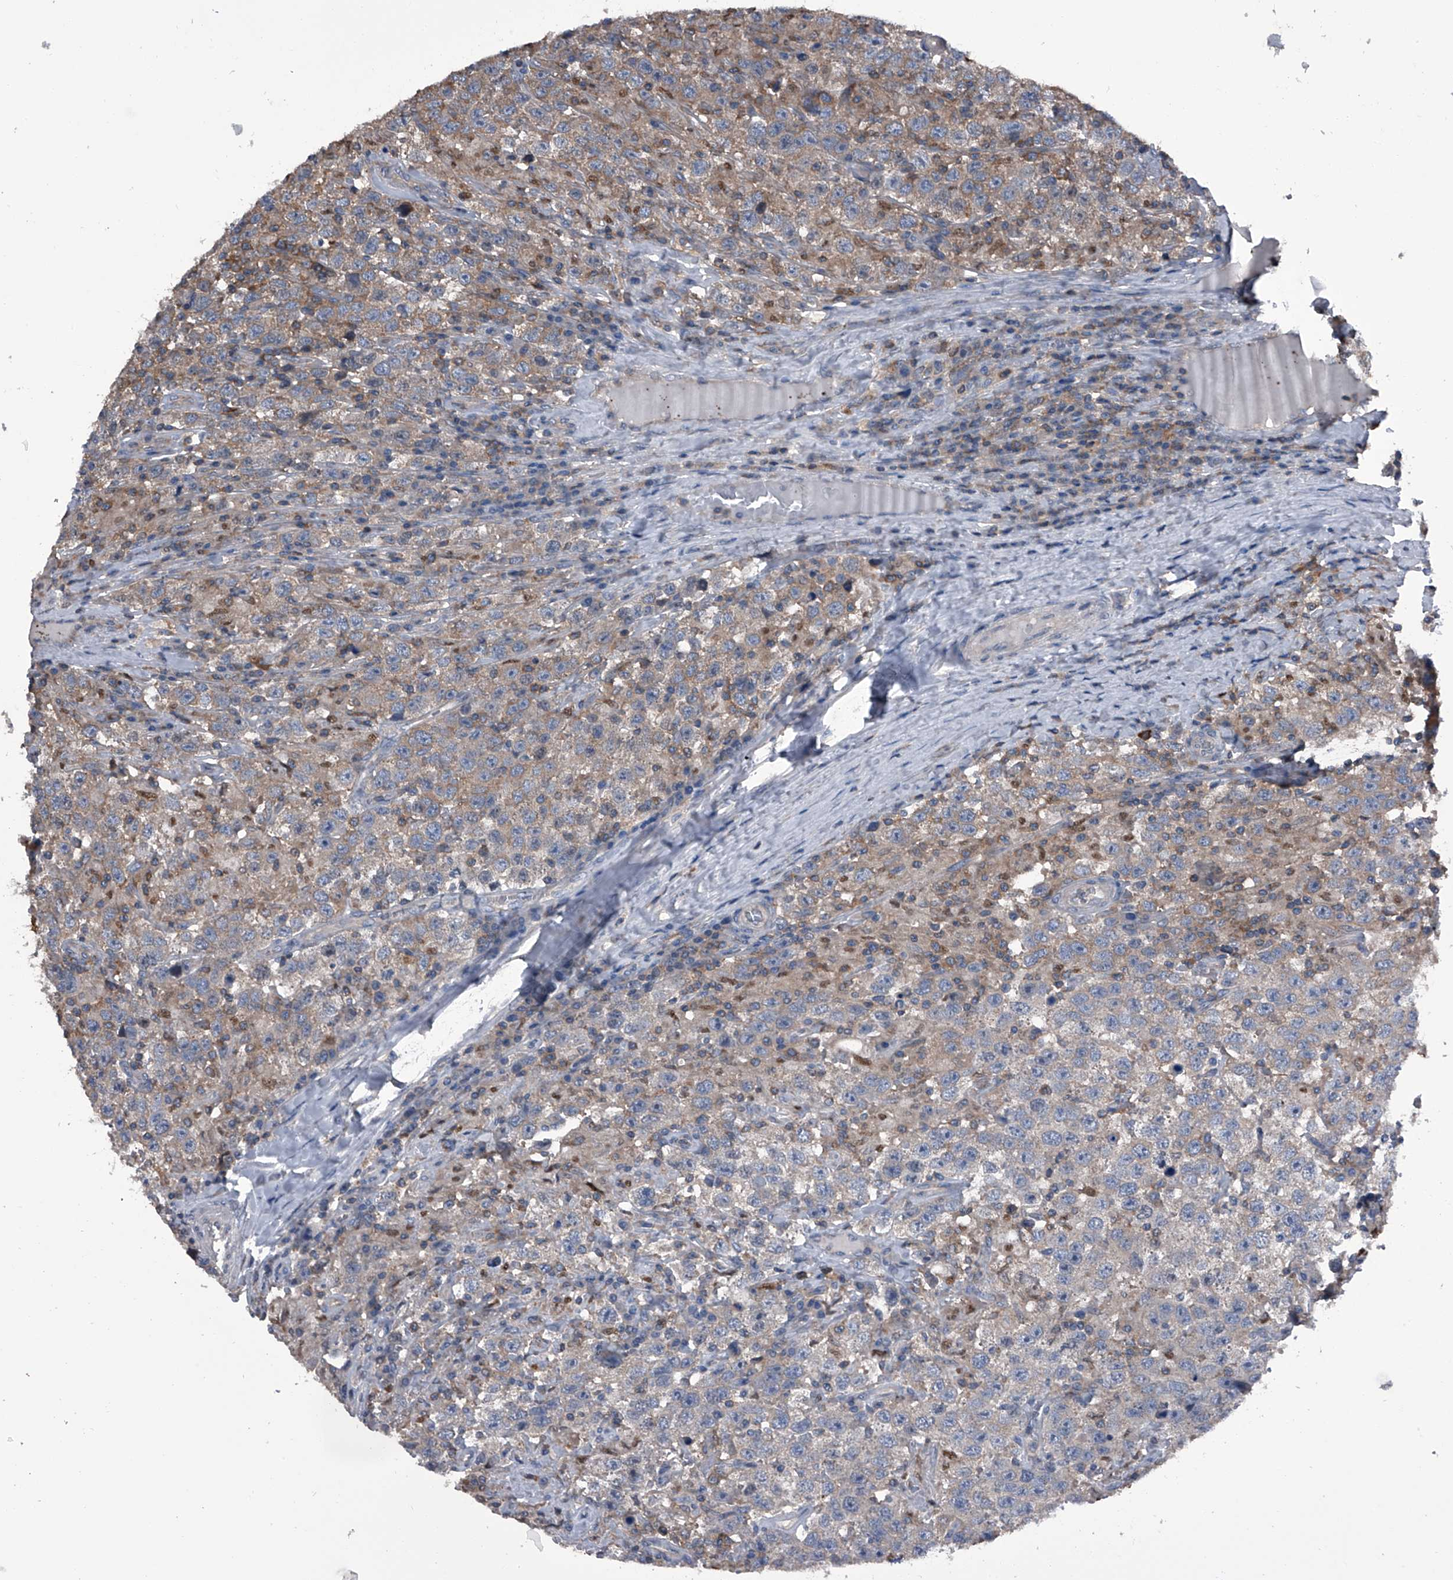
{"staining": {"intensity": "weak", "quantity": "25%-75%", "location": "cytoplasmic/membranous"}, "tissue": "testis cancer", "cell_type": "Tumor cells", "image_type": "cancer", "snomed": [{"axis": "morphology", "description": "Seminoma, NOS"}, {"axis": "topography", "description": "Testis"}], "caption": "Immunohistochemistry (IHC) photomicrograph of neoplastic tissue: seminoma (testis) stained using immunohistochemistry (IHC) shows low levels of weak protein expression localized specifically in the cytoplasmic/membranous of tumor cells, appearing as a cytoplasmic/membranous brown color.", "gene": "PIP5K1A", "patient": {"sex": "male", "age": 41}}